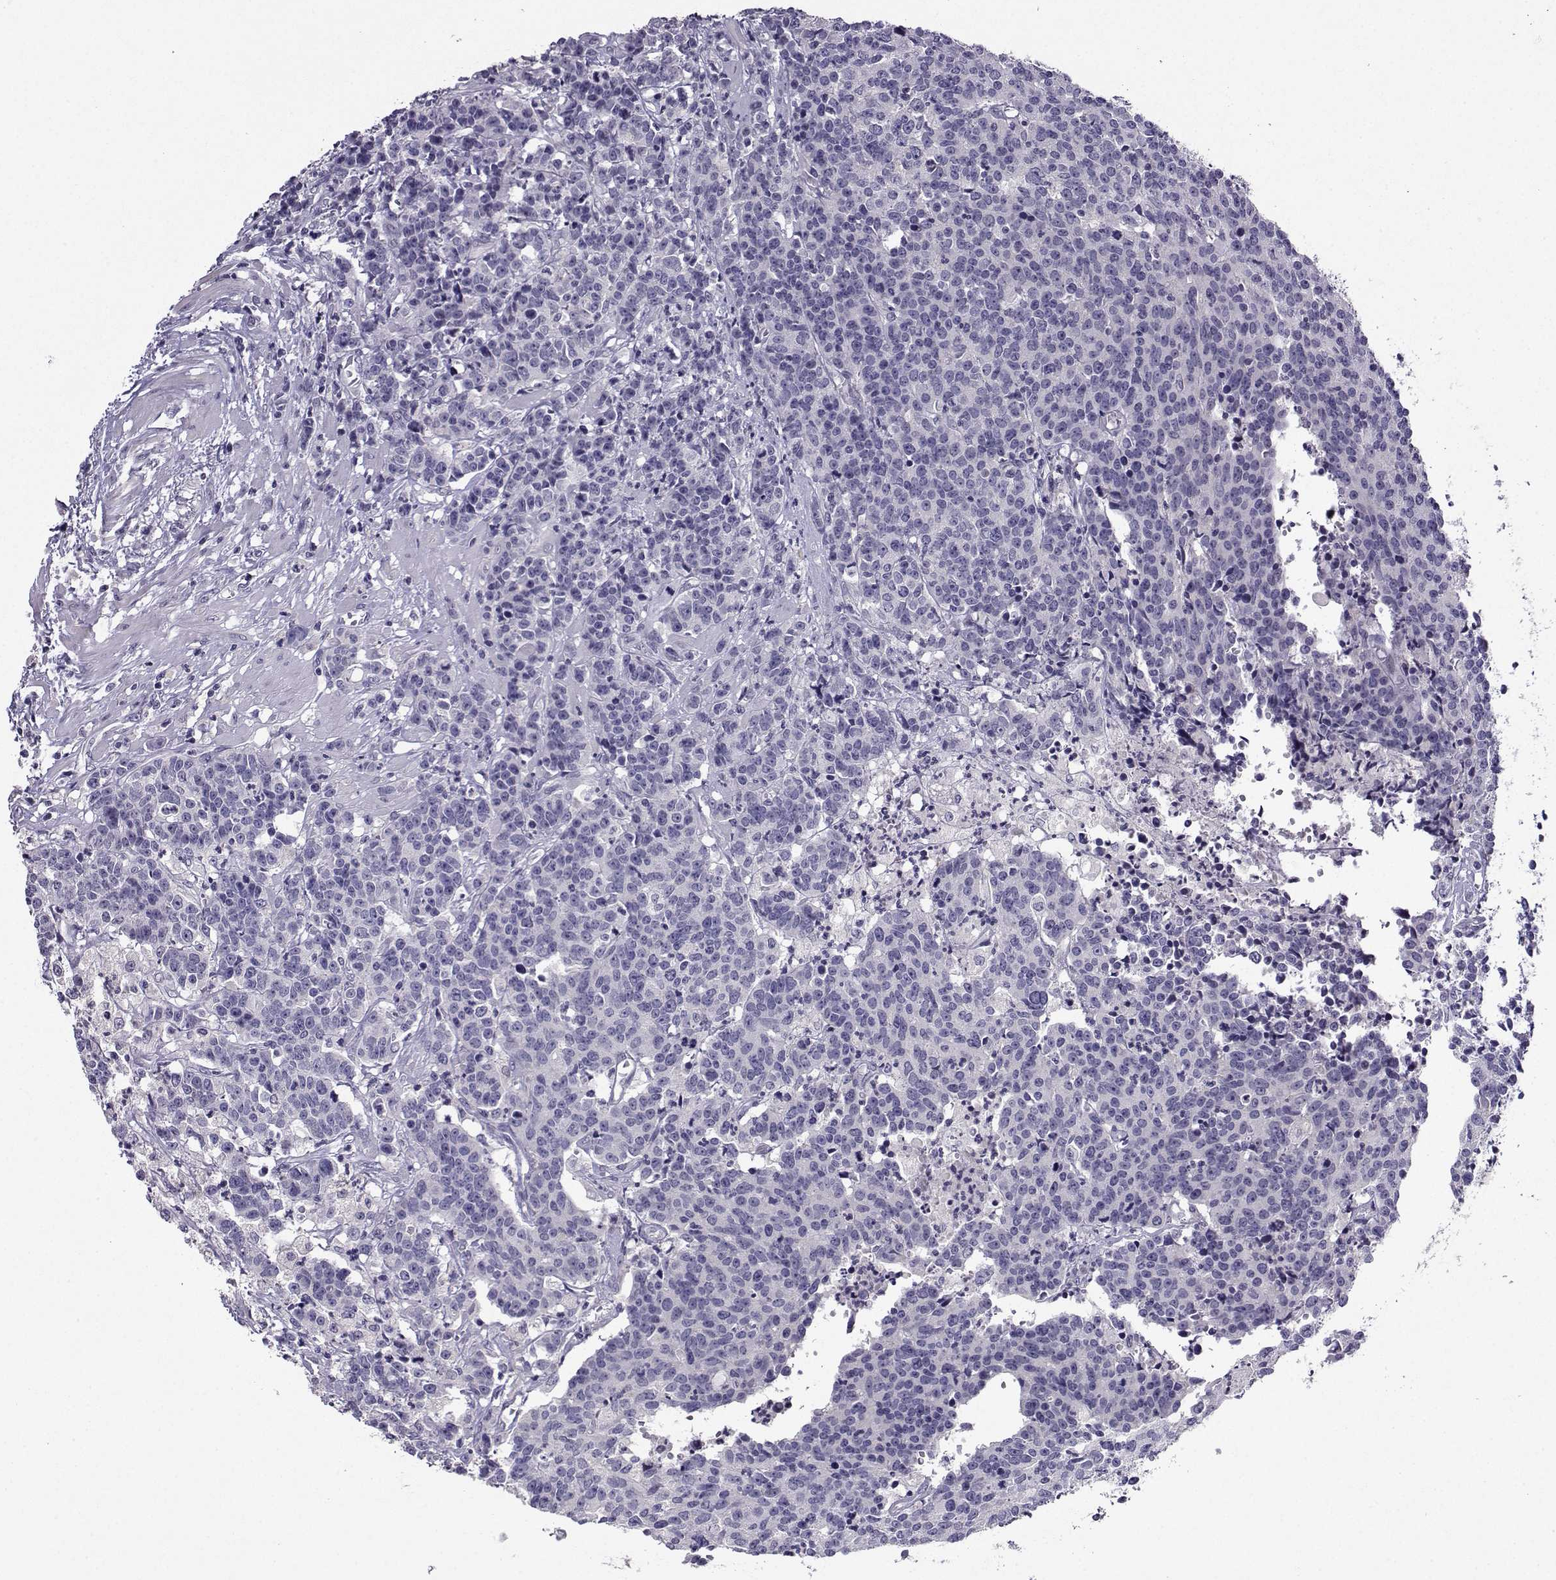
{"staining": {"intensity": "negative", "quantity": "none", "location": "none"}, "tissue": "prostate cancer", "cell_type": "Tumor cells", "image_type": "cancer", "snomed": [{"axis": "morphology", "description": "Adenocarcinoma, NOS"}, {"axis": "topography", "description": "Prostate"}], "caption": "Prostate cancer (adenocarcinoma) was stained to show a protein in brown. There is no significant expression in tumor cells.", "gene": "CRYBB1", "patient": {"sex": "male", "age": 67}}